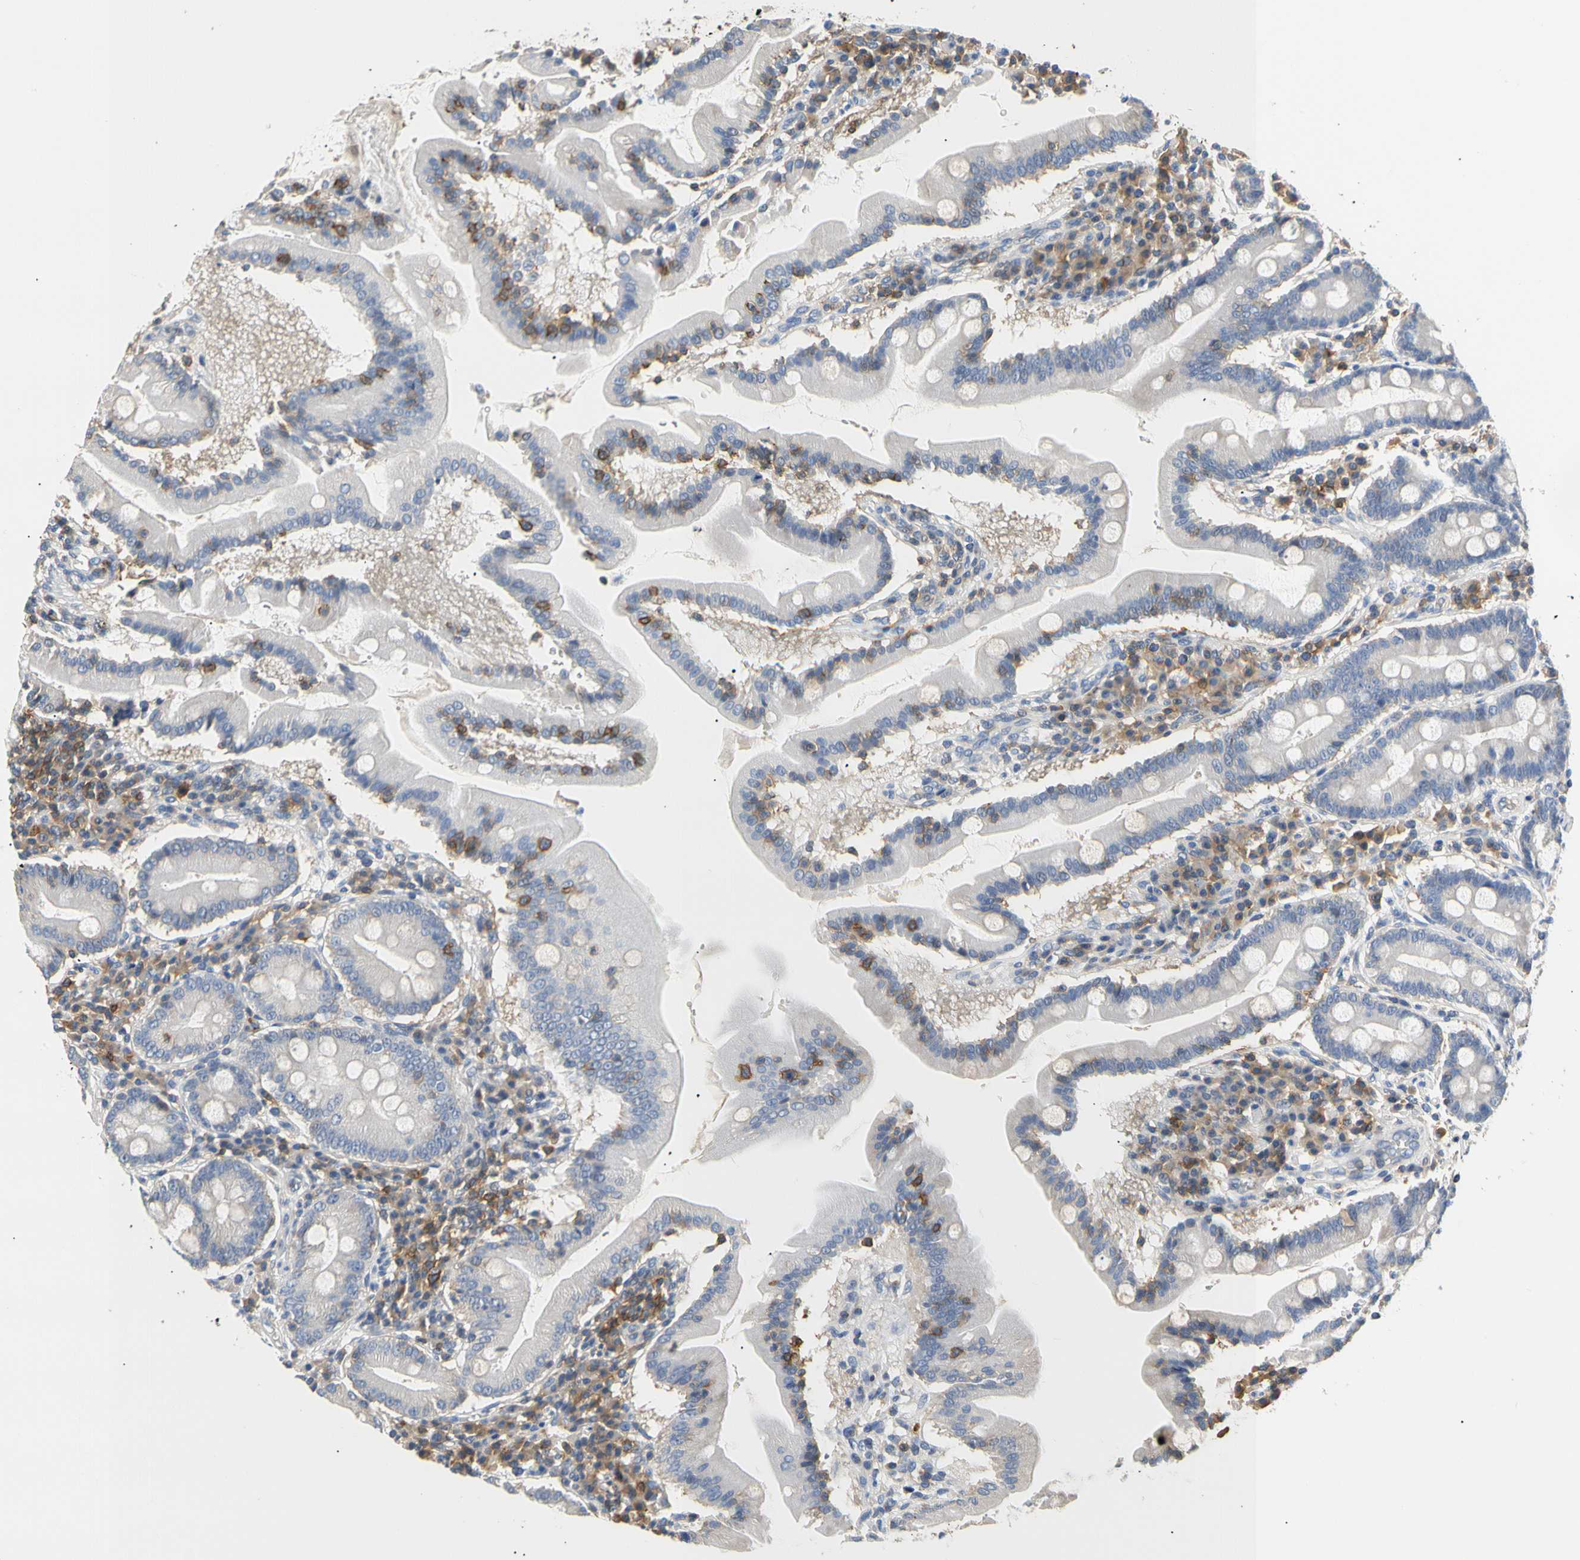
{"staining": {"intensity": "weak", "quantity": "<25%", "location": "cytoplasmic/membranous"}, "tissue": "duodenum", "cell_type": "Glandular cells", "image_type": "normal", "snomed": [{"axis": "morphology", "description": "Normal tissue, NOS"}, {"axis": "topography", "description": "Duodenum"}], "caption": "Micrograph shows no significant protein expression in glandular cells of normal duodenum. The staining was performed using DAB (3,3'-diaminobenzidine) to visualize the protein expression in brown, while the nuclei were stained in blue with hematoxylin (Magnification: 20x).", "gene": "TNFRSF18", "patient": {"sex": "male", "age": 50}}